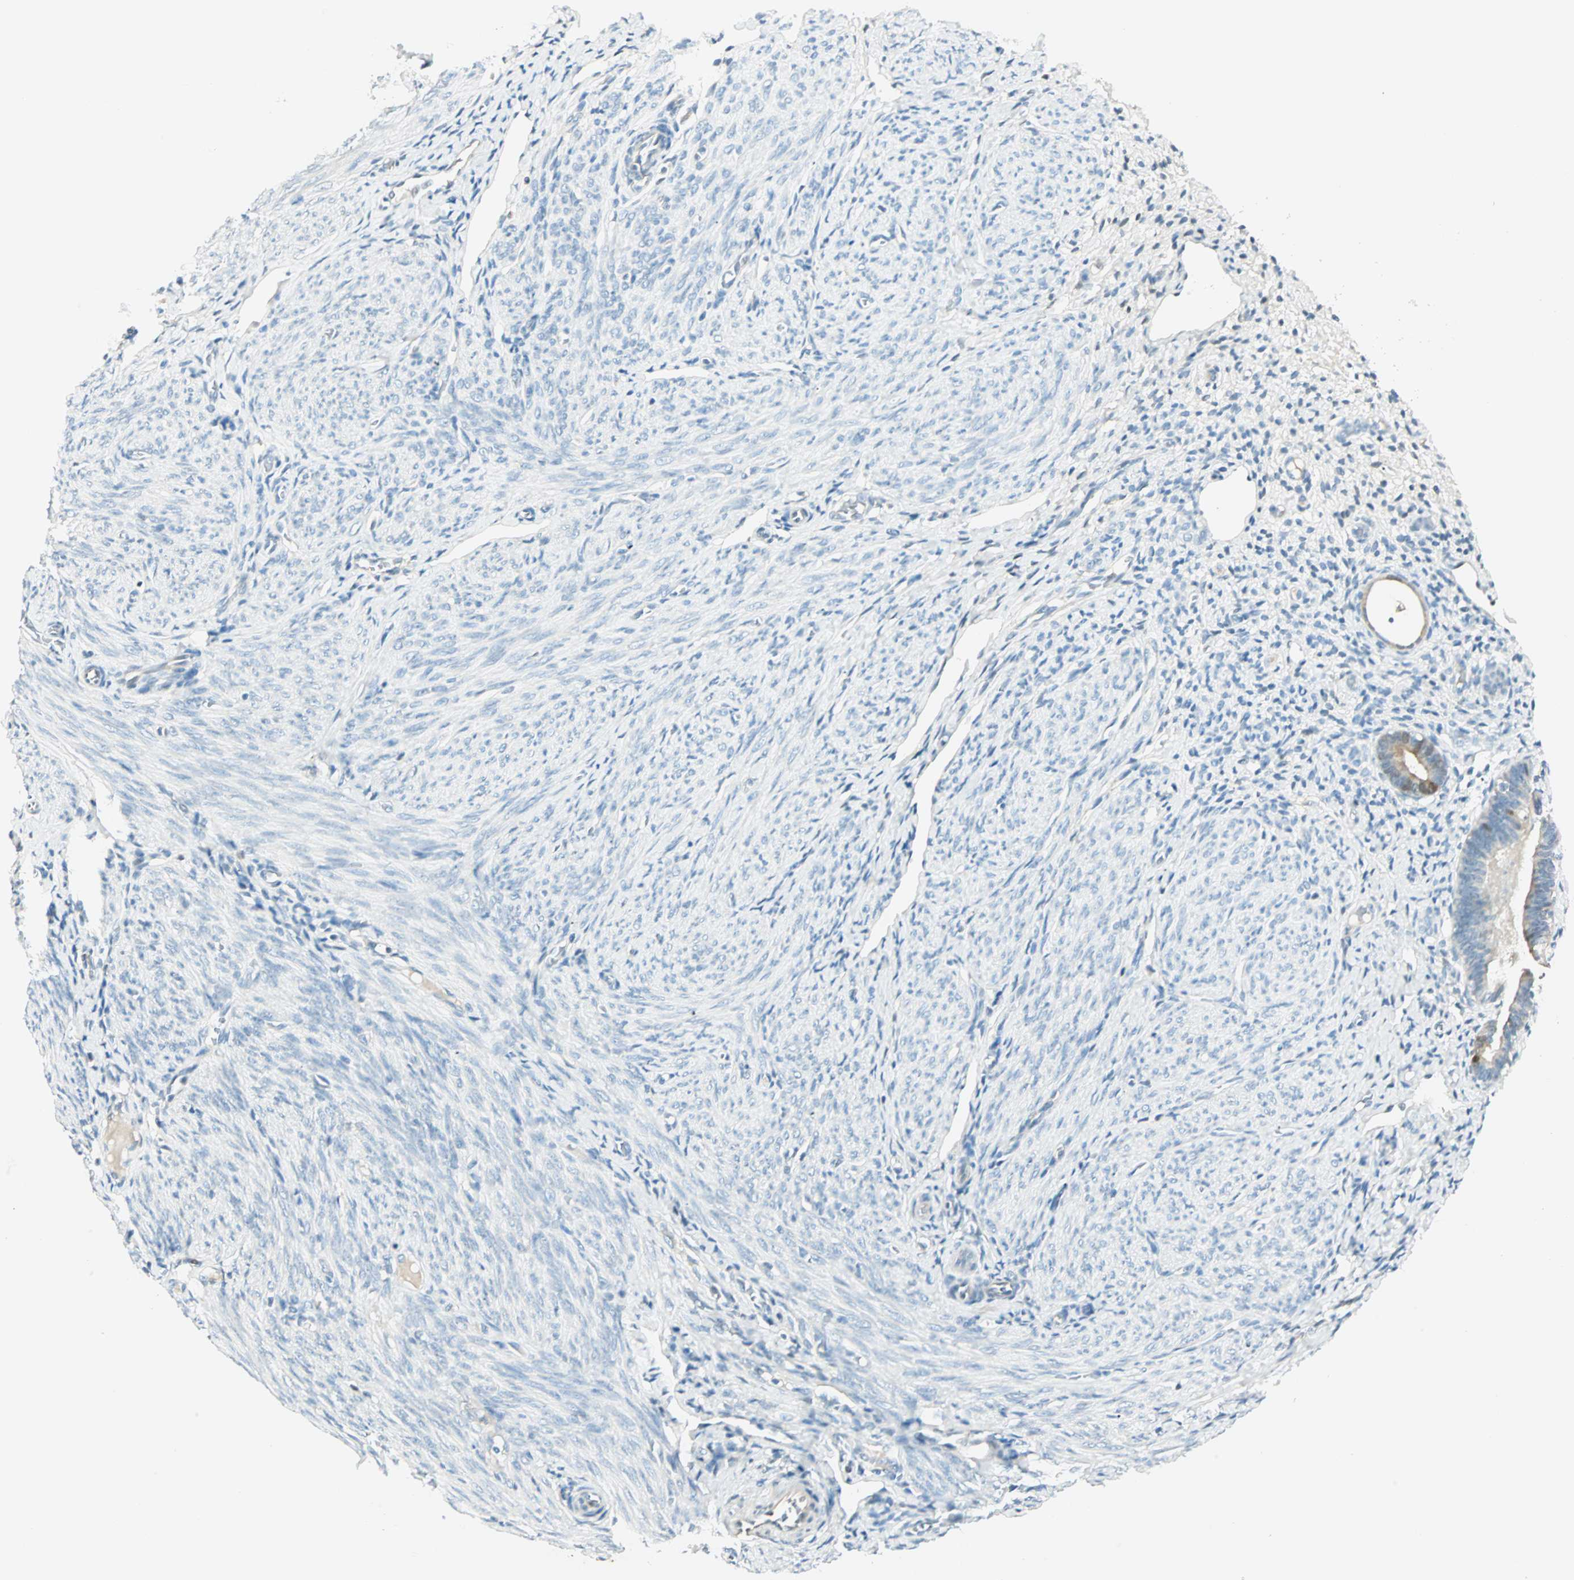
{"staining": {"intensity": "negative", "quantity": "none", "location": "none"}, "tissue": "endometrium", "cell_type": "Cells in endometrial stroma", "image_type": "normal", "snomed": [{"axis": "morphology", "description": "Normal tissue, NOS"}, {"axis": "topography", "description": "Endometrium"}], "caption": "Cells in endometrial stroma show no significant protein staining in normal endometrium.", "gene": "S100A1", "patient": {"sex": "female", "age": 61}}